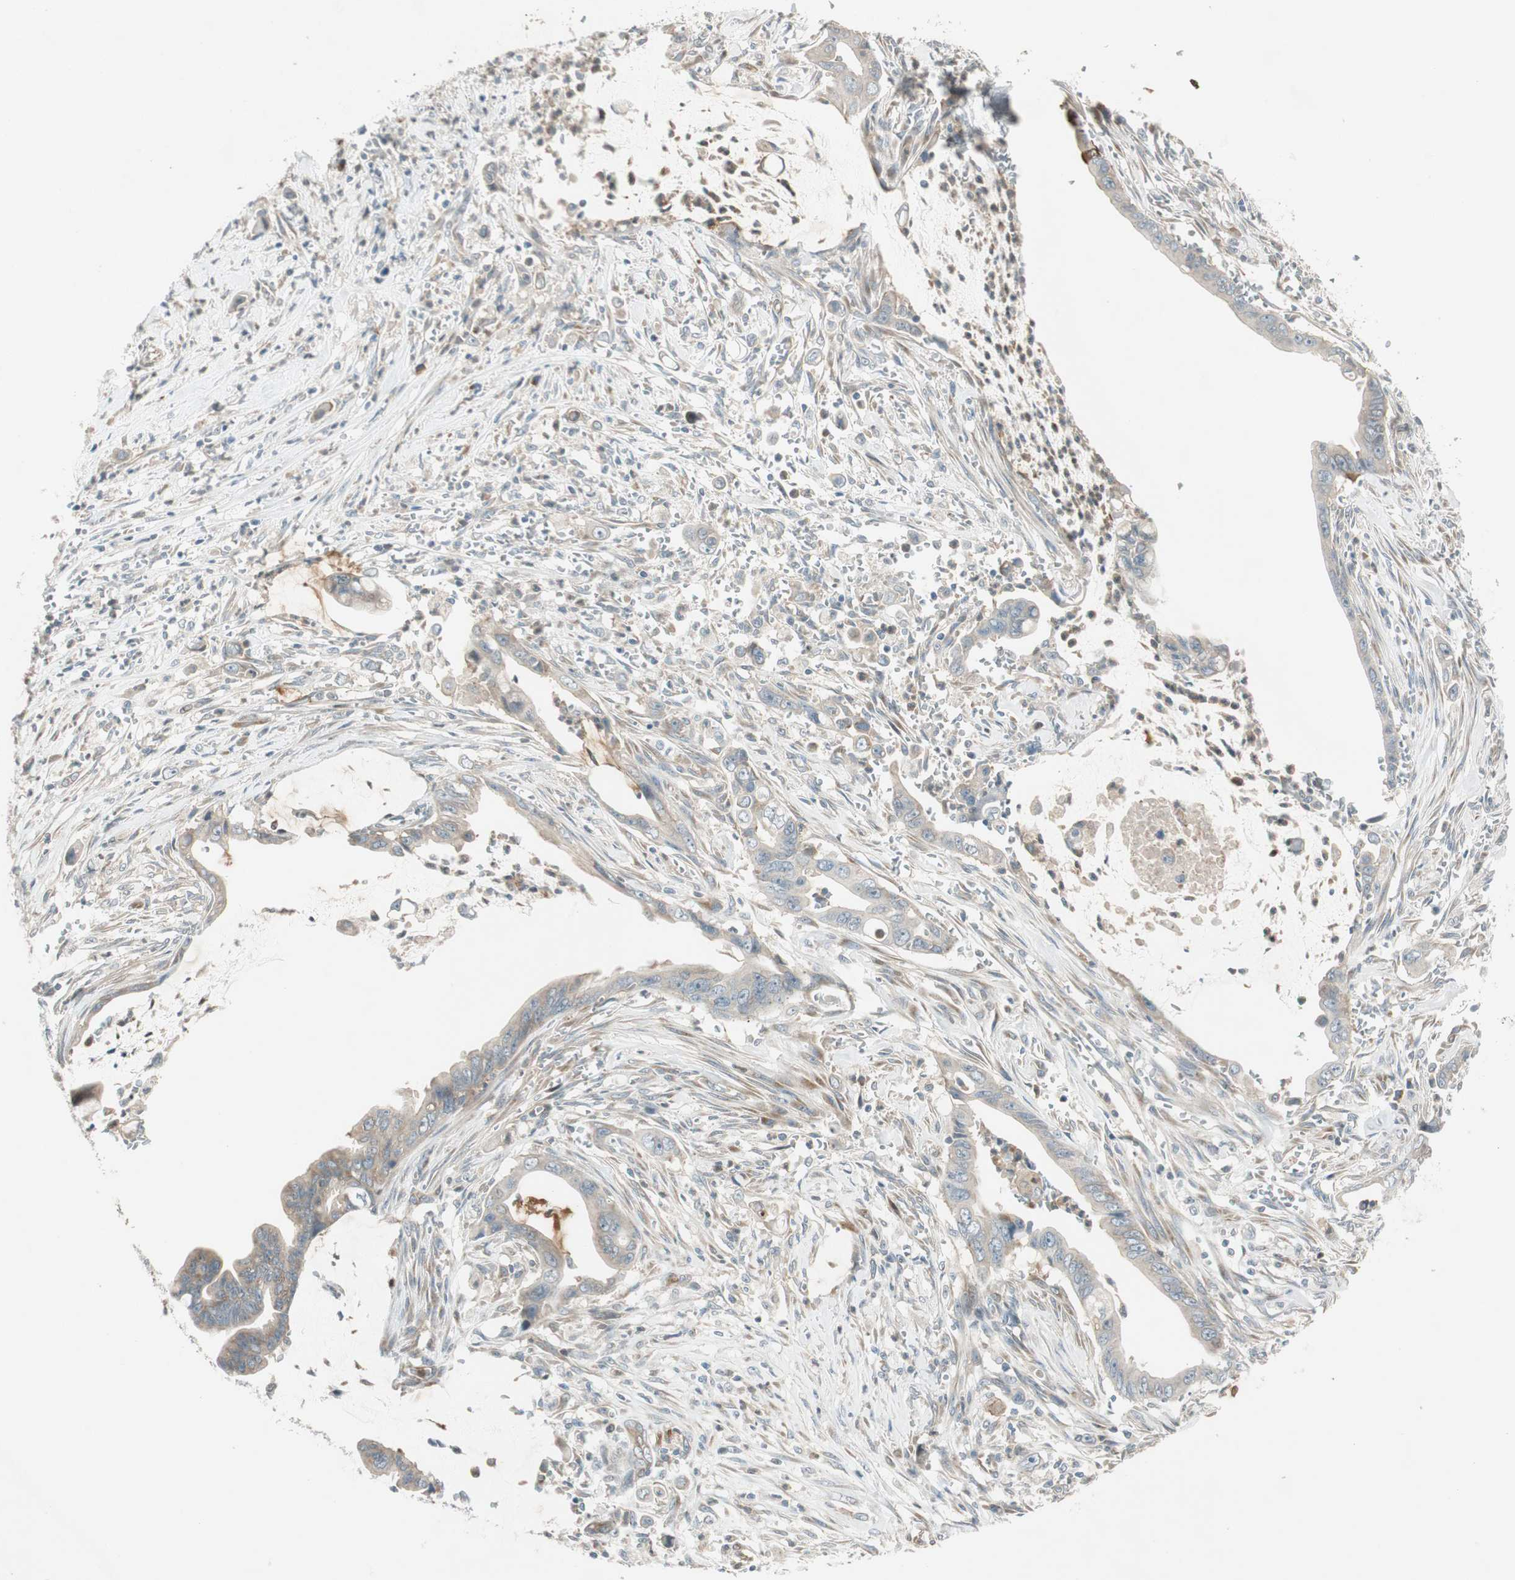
{"staining": {"intensity": "weak", "quantity": ">75%", "location": "cytoplasmic/membranous"}, "tissue": "pancreatic cancer", "cell_type": "Tumor cells", "image_type": "cancer", "snomed": [{"axis": "morphology", "description": "Adenocarcinoma, NOS"}, {"axis": "topography", "description": "Pancreas"}], "caption": "Adenocarcinoma (pancreatic) stained with a protein marker displays weak staining in tumor cells.", "gene": "CGRRF1", "patient": {"sex": "male", "age": 59}}